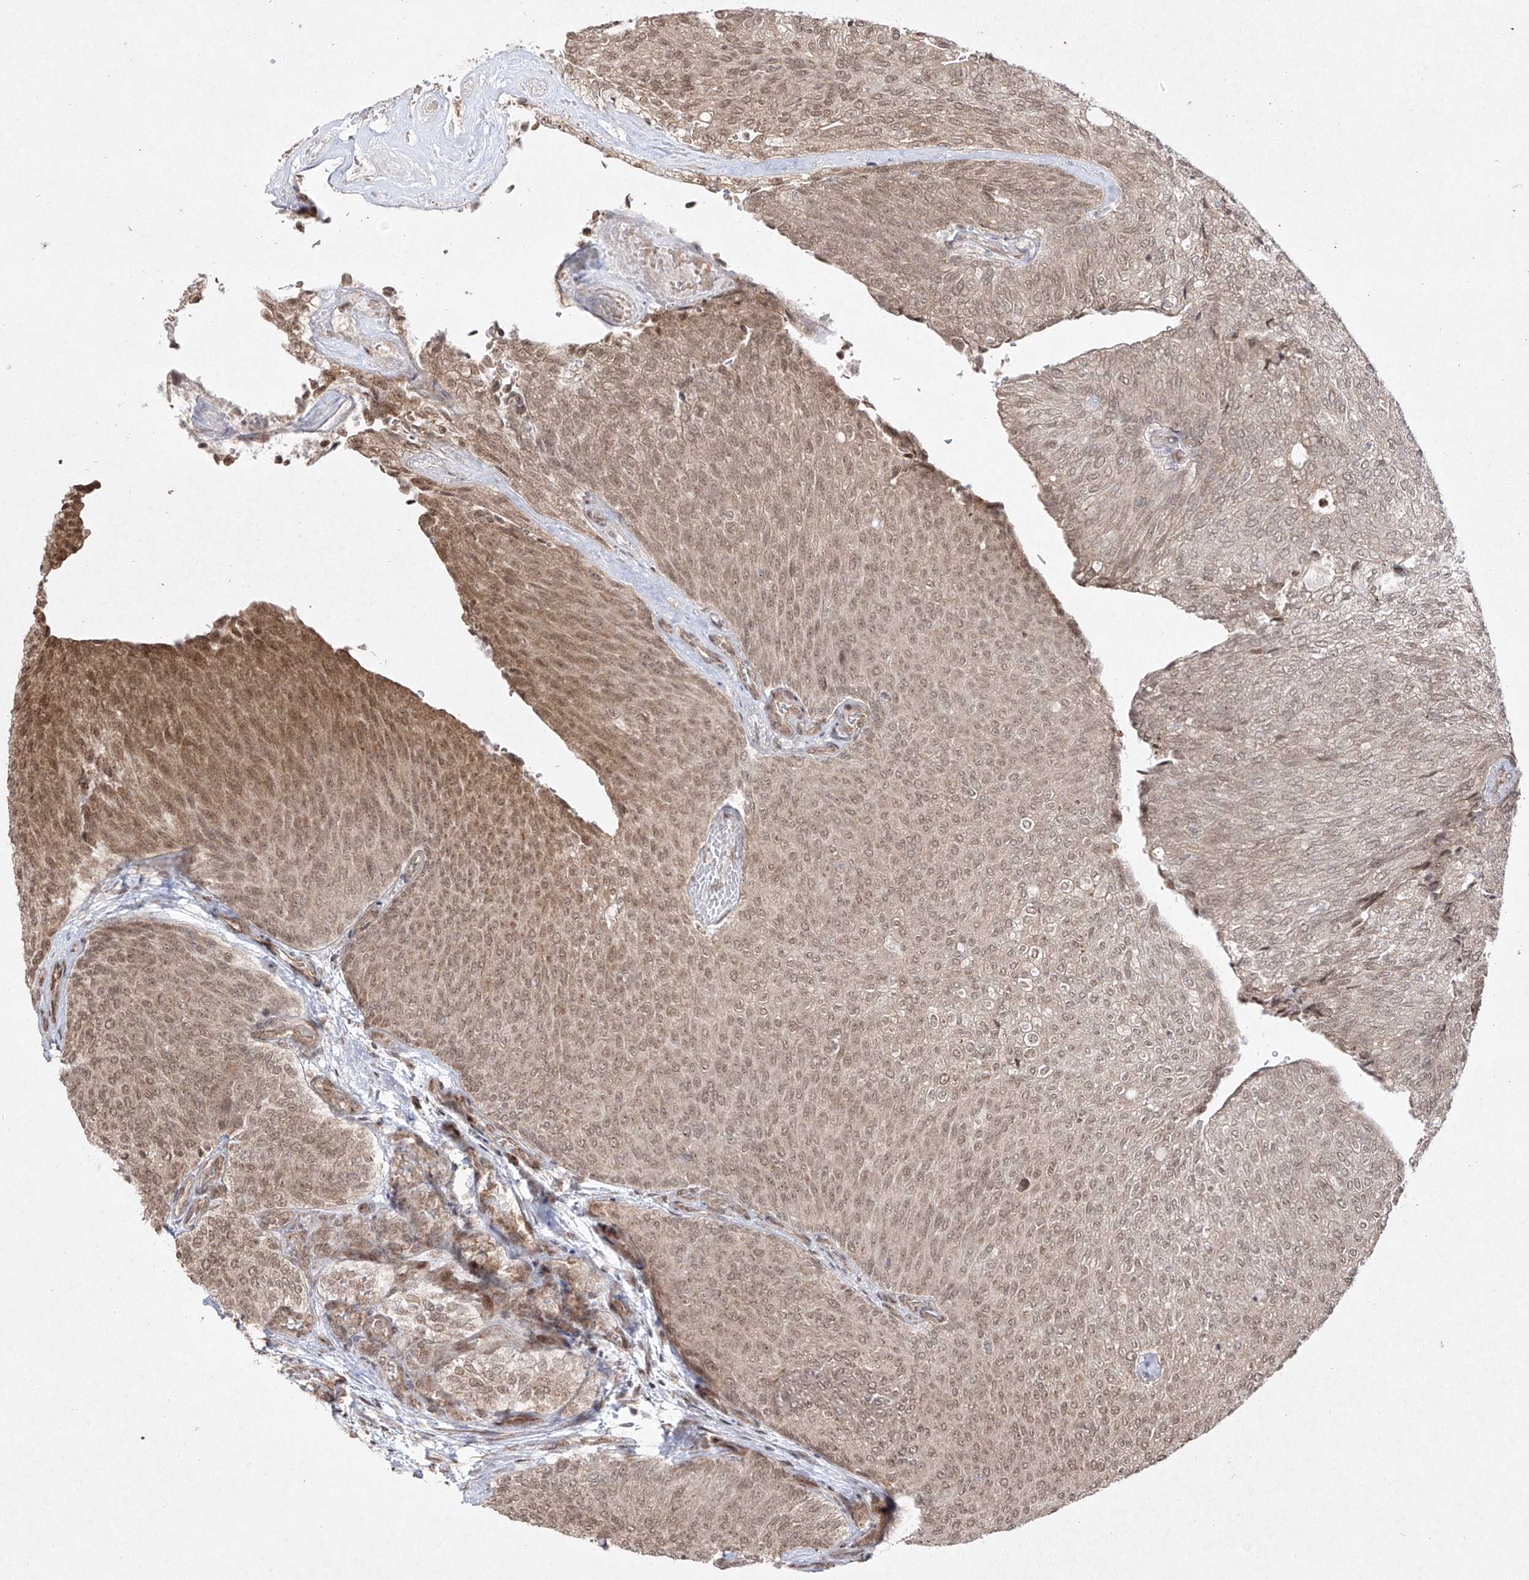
{"staining": {"intensity": "moderate", "quantity": ">75%", "location": "cytoplasmic/membranous,nuclear"}, "tissue": "urothelial cancer", "cell_type": "Tumor cells", "image_type": "cancer", "snomed": [{"axis": "morphology", "description": "Urothelial carcinoma, Low grade"}, {"axis": "topography", "description": "Urinary bladder"}], "caption": "Immunohistochemical staining of urothelial cancer displays medium levels of moderate cytoplasmic/membranous and nuclear protein positivity in approximately >75% of tumor cells. The protein is stained brown, and the nuclei are stained in blue (DAB (3,3'-diaminobenzidine) IHC with brightfield microscopy, high magnification).", "gene": "SNRNP27", "patient": {"sex": "female", "age": 79}}